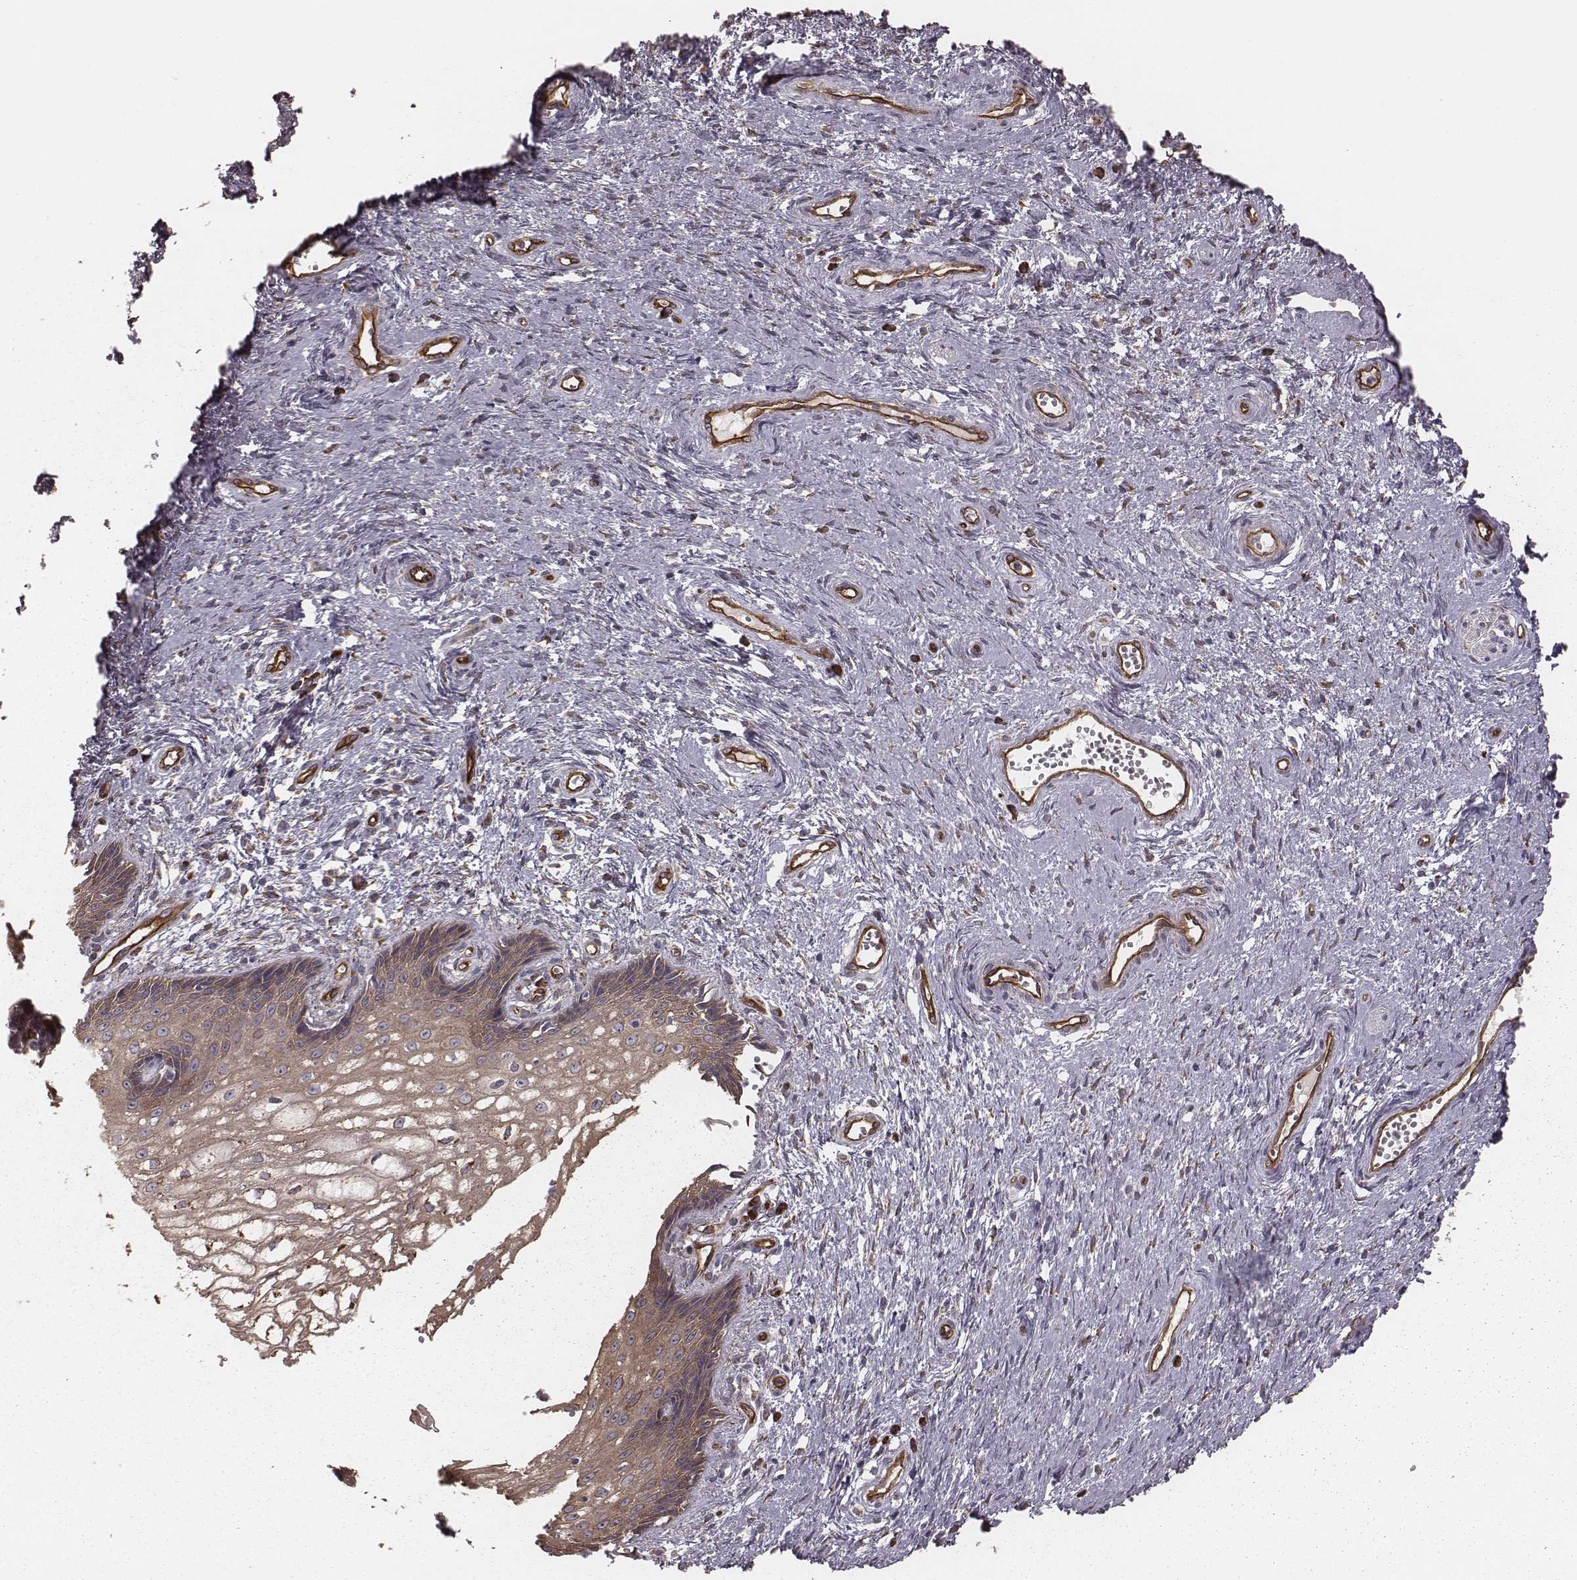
{"staining": {"intensity": "moderate", "quantity": ">75%", "location": "cytoplasmic/membranous"}, "tissue": "cervical cancer", "cell_type": "Tumor cells", "image_type": "cancer", "snomed": [{"axis": "morphology", "description": "Squamous cell carcinoma, NOS"}, {"axis": "topography", "description": "Cervix"}], "caption": "An immunohistochemistry histopathology image of neoplastic tissue is shown. Protein staining in brown highlights moderate cytoplasmic/membranous positivity in cervical cancer (squamous cell carcinoma) within tumor cells. Using DAB (3,3'-diaminobenzidine) (brown) and hematoxylin (blue) stains, captured at high magnification using brightfield microscopy.", "gene": "PALMD", "patient": {"sex": "female", "age": 30}}